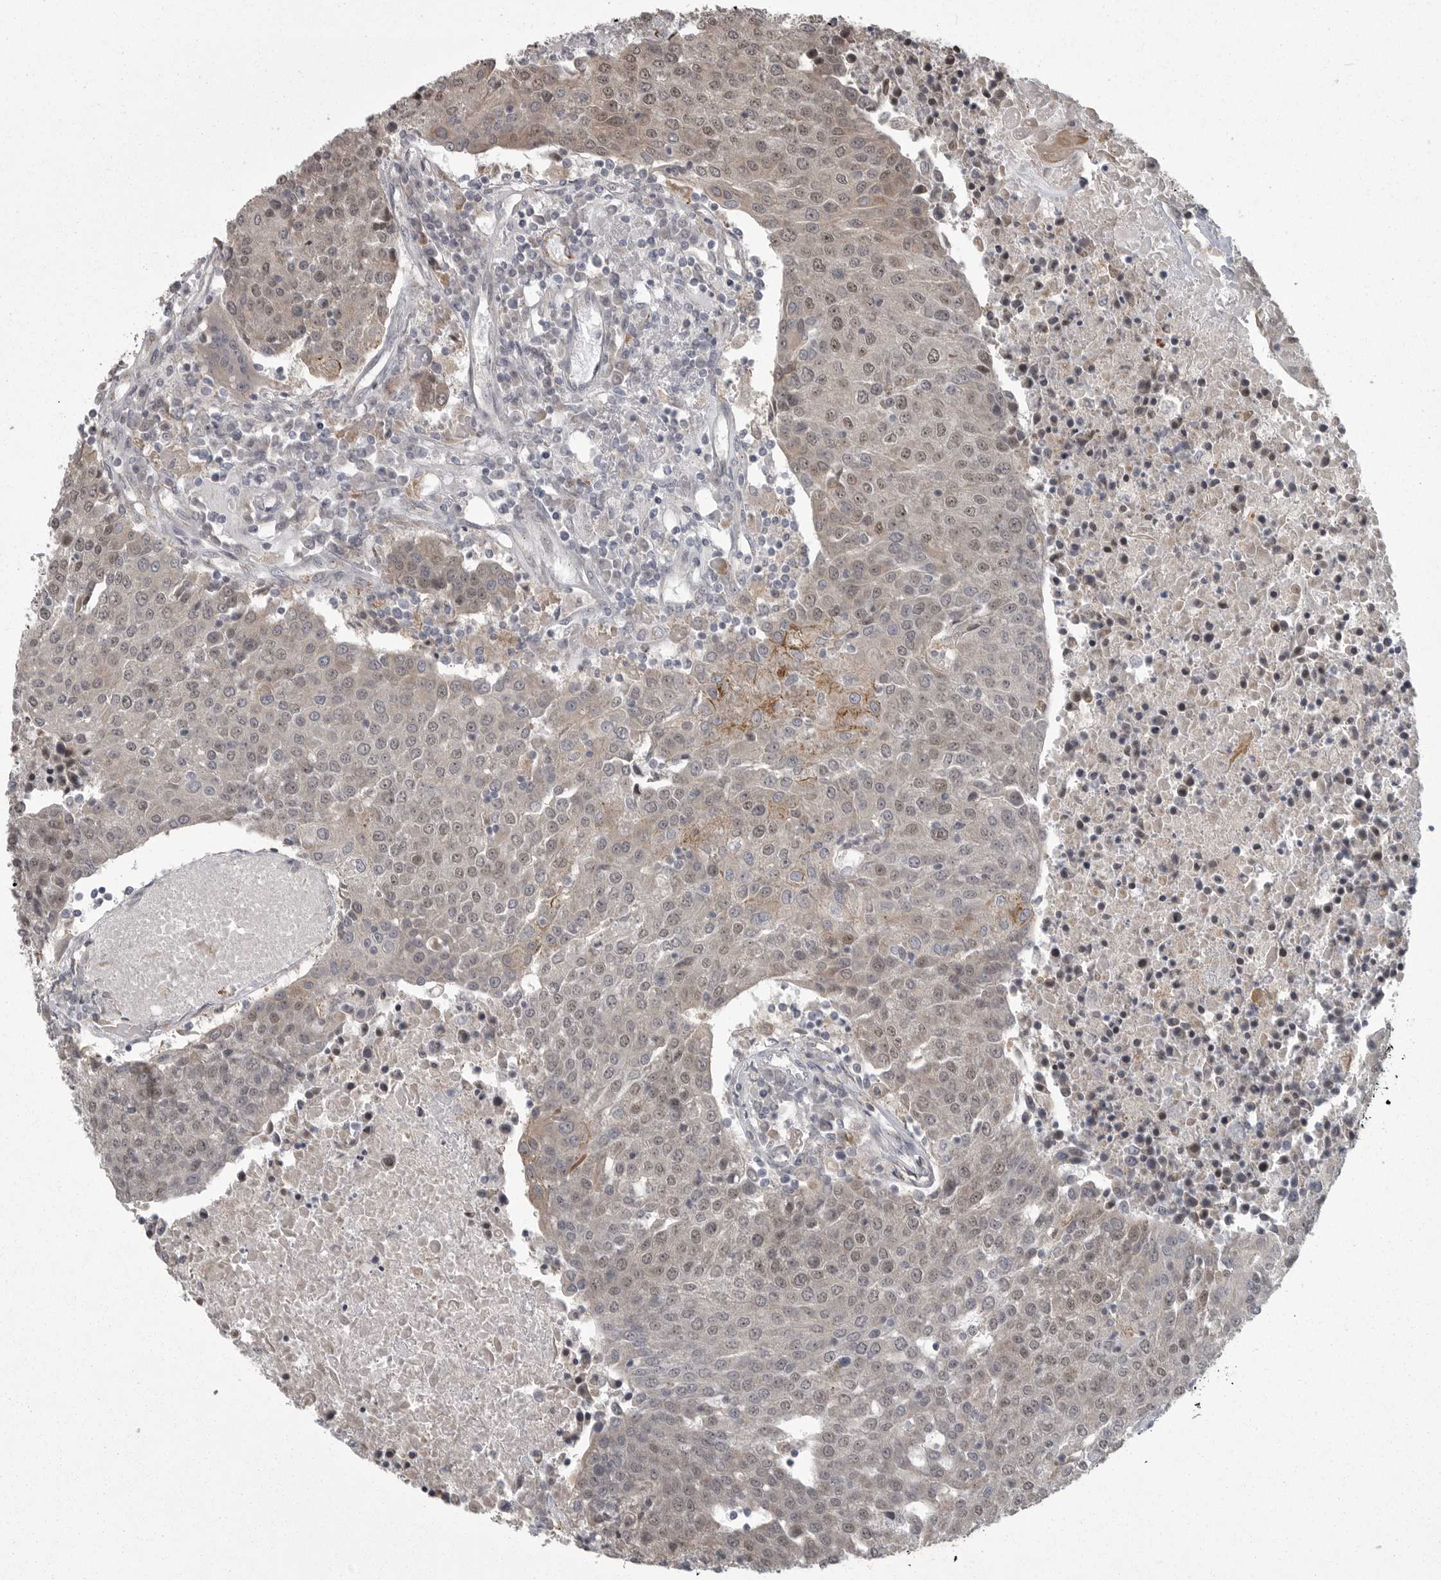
{"staining": {"intensity": "weak", "quantity": "25%-75%", "location": "nuclear"}, "tissue": "urothelial cancer", "cell_type": "Tumor cells", "image_type": "cancer", "snomed": [{"axis": "morphology", "description": "Urothelial carcinoma, High grade"}, {"axis": "topography", "description": "Urinary bladder"}], "caption": "Human urothelial cancer stained with a brown dye shows weak nuclear positive expression in about 25%-75% of tumor cells.", "gene": "PPP1R9A", "patient": {"sex": "female", "age": 85}}